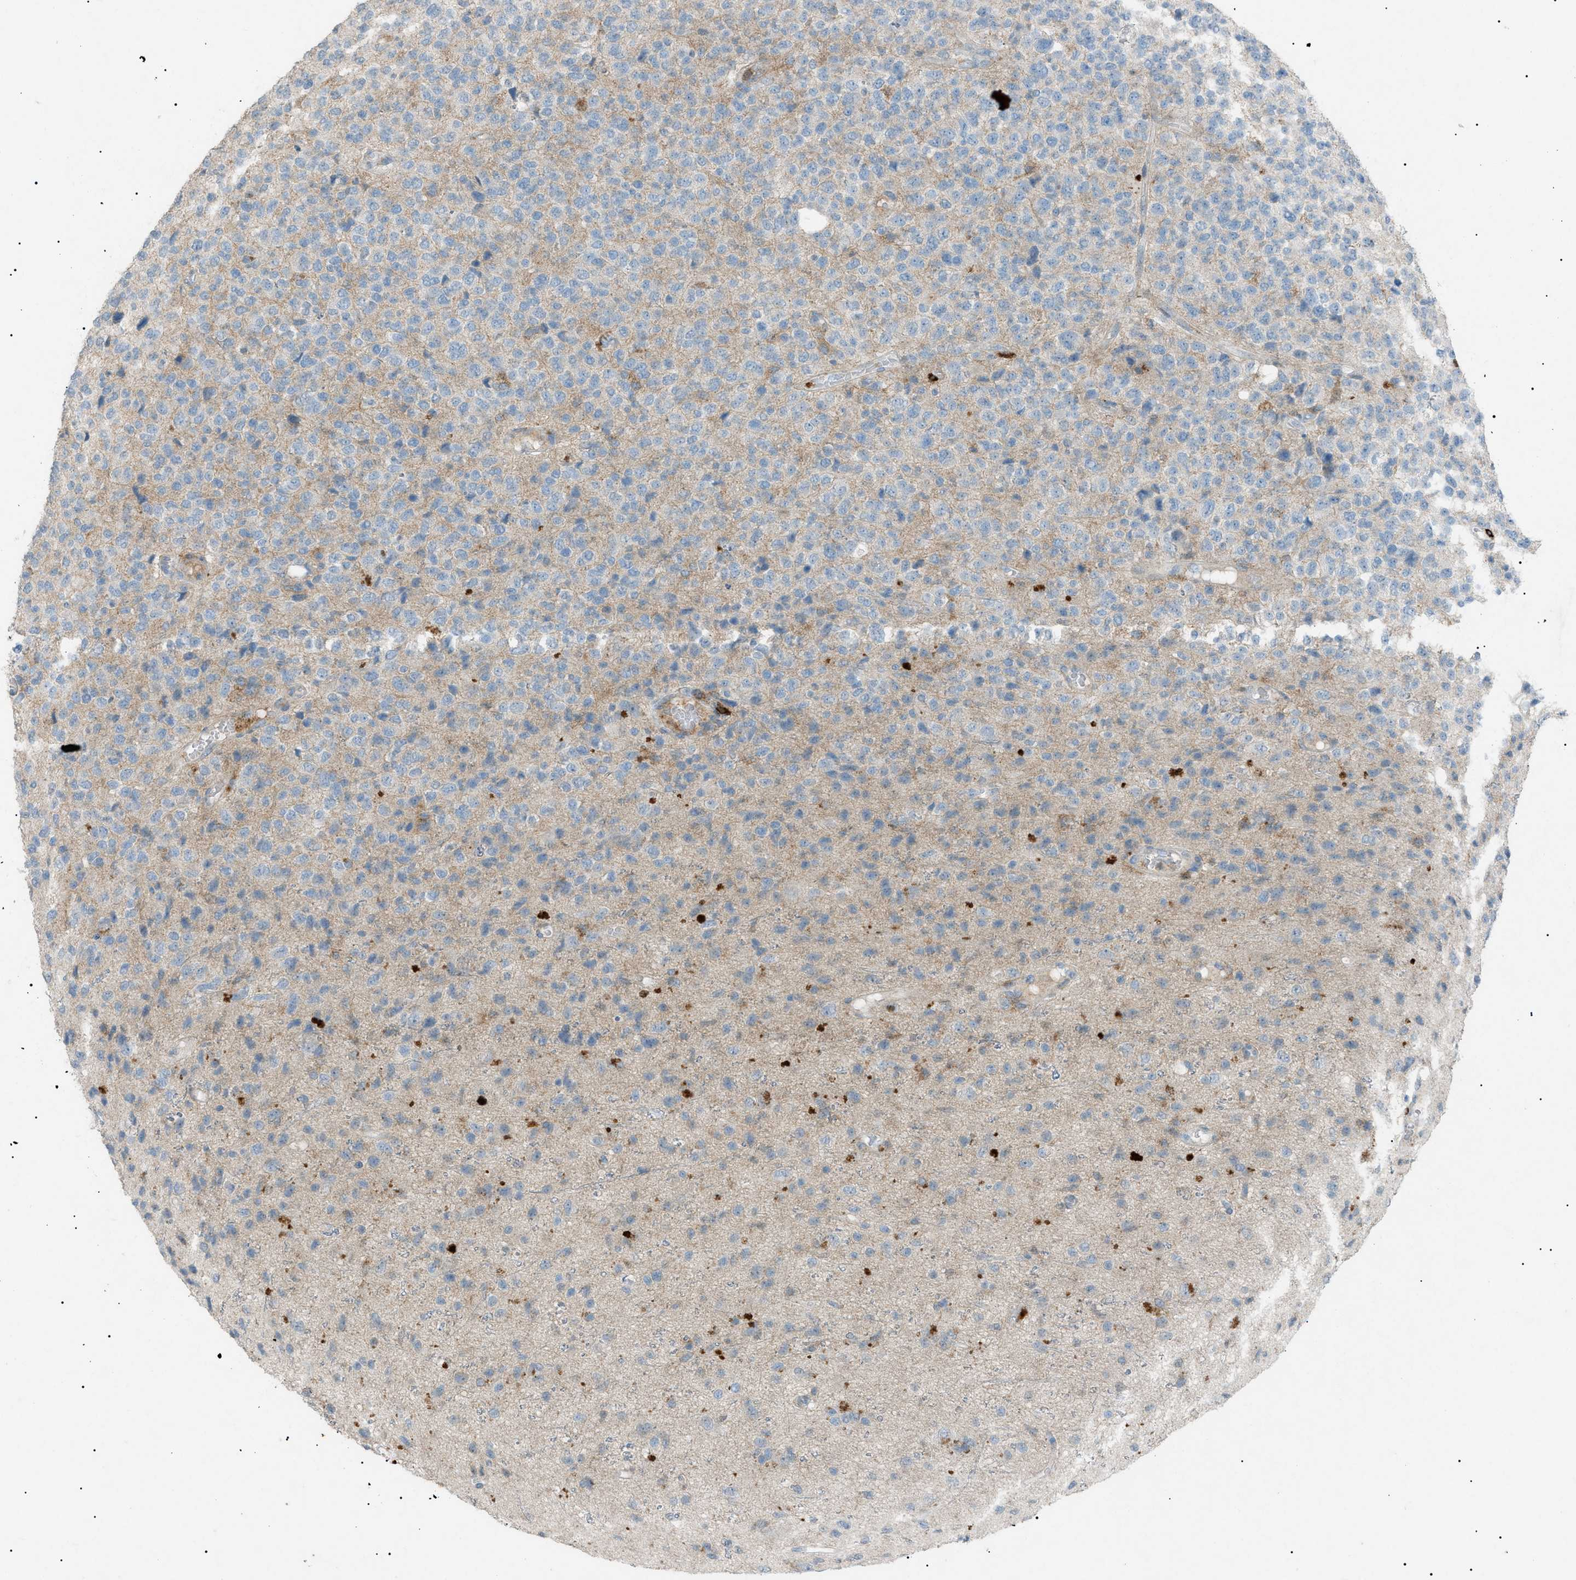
{"staining": {"intensity": "weak", "quantity": "25%-75%", "location": "cytoplasmic/membranous"}, "tissue": "glioma", "cell_type": "Tumor cells", "image_type": "cancer", "snomed": [{"axis": "morphology", "description": "Glioma, malignant, High grade"}, {"axis": "topography", "description": "pancreas cauda"}], "caption": "Immunohistochemical staining of human malignant glioma (high-grade) displays low levels of weak cytoplasmic/membranous positivity in approximately 25%-75% of tumor cells.", "gene": "BTK", "patient": {"sex": "male", "age": 60}}